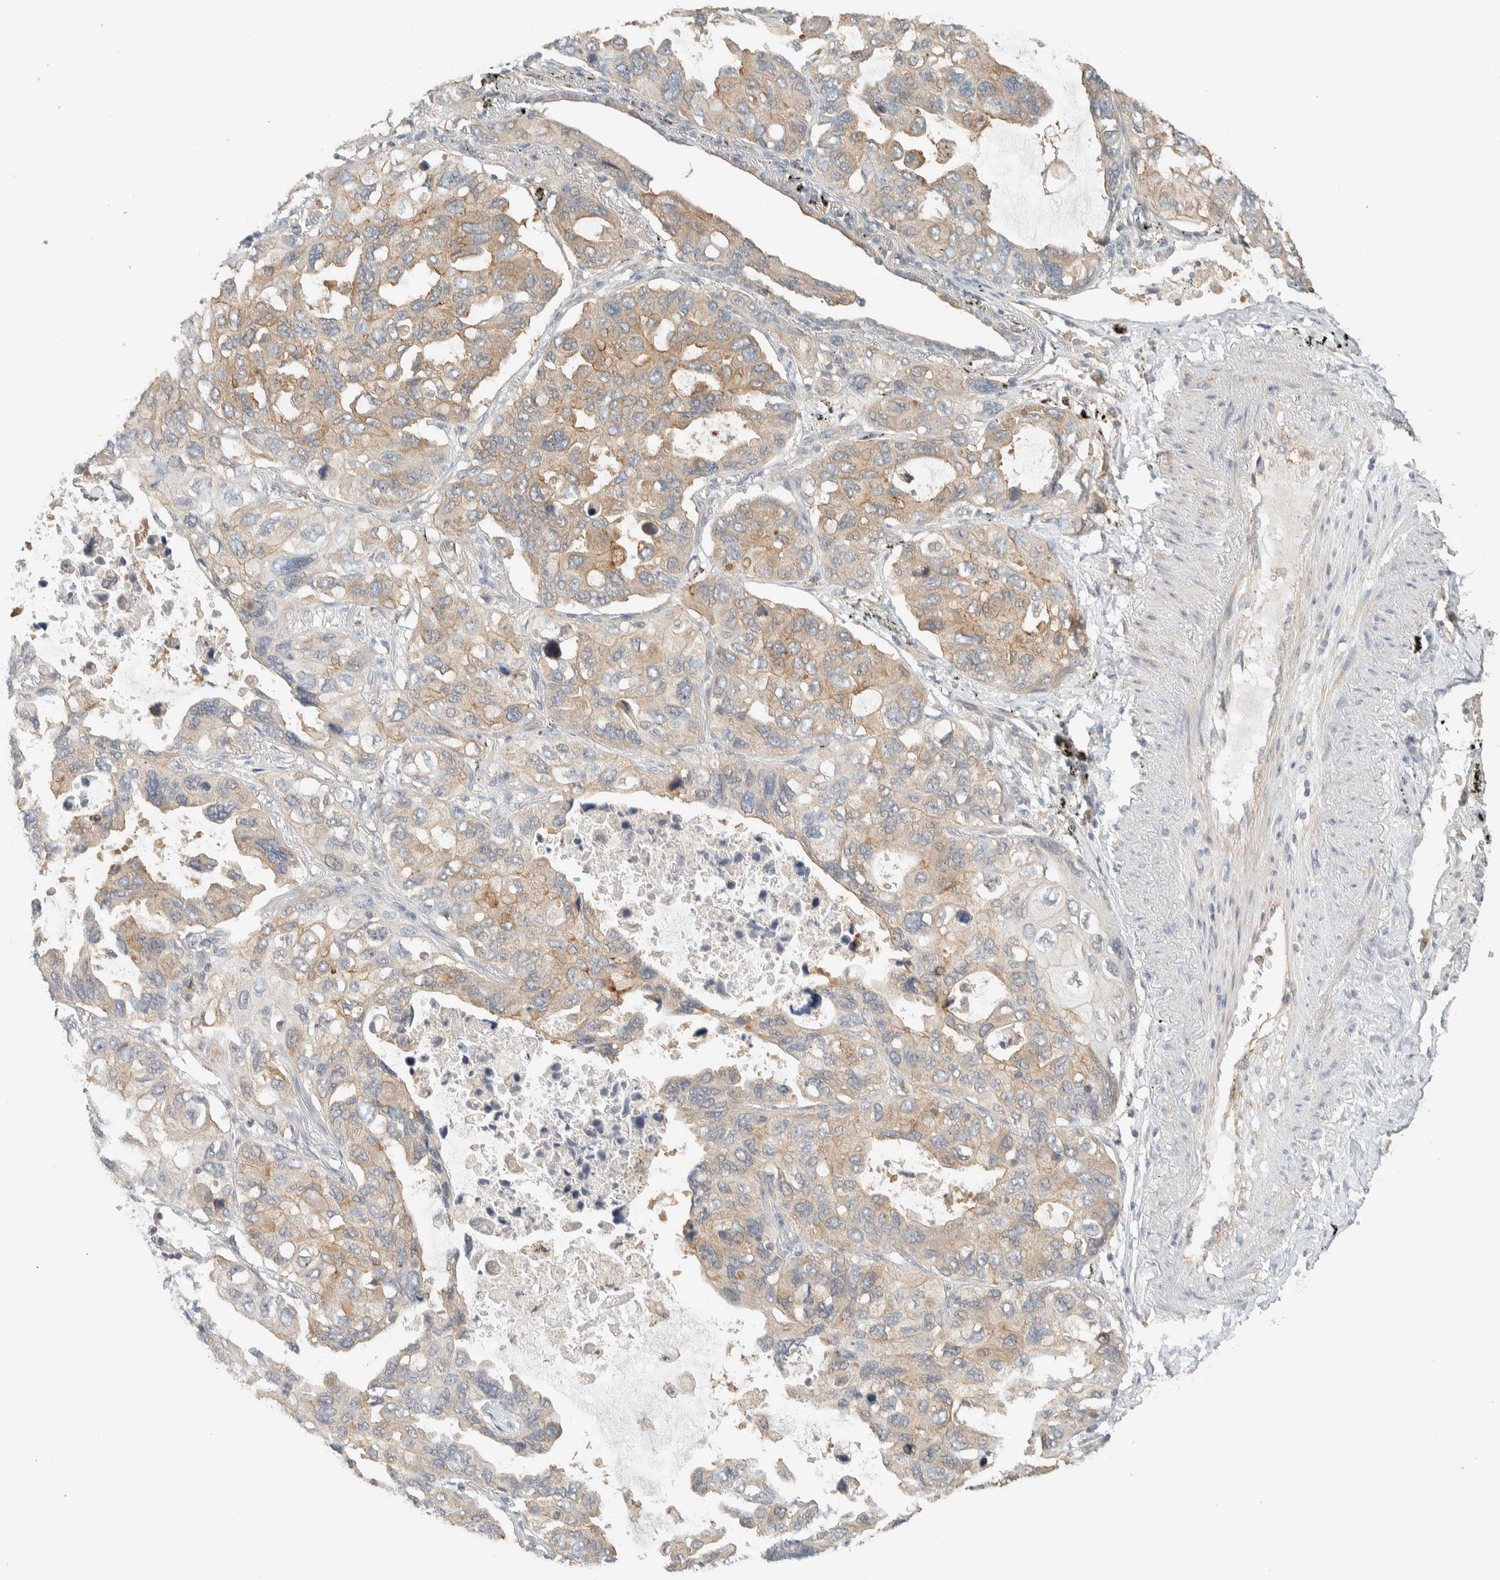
{"staining": {"intensity": "weak", "quantity": "25%-75%", "location": "cytoplasmic/membranous"}, "tissue": "lung cancer", "cell_type": "Tumor cells", "image_type": "cancer", "snomed": [{"axis": "morphology", "description": "Squamous cell carcinoma, NOS"}, {"axis": "topography", "description": "Lung"}], "caption": "Protein analysis of squamous cell carcinoma (lung) tissue exhibits weak cytoplasmic/membranous staining in approximately 25%-75% of tumor cells.", "gene": "RAB11FIP1", "patient": {"sex": "female", "age": 73}}